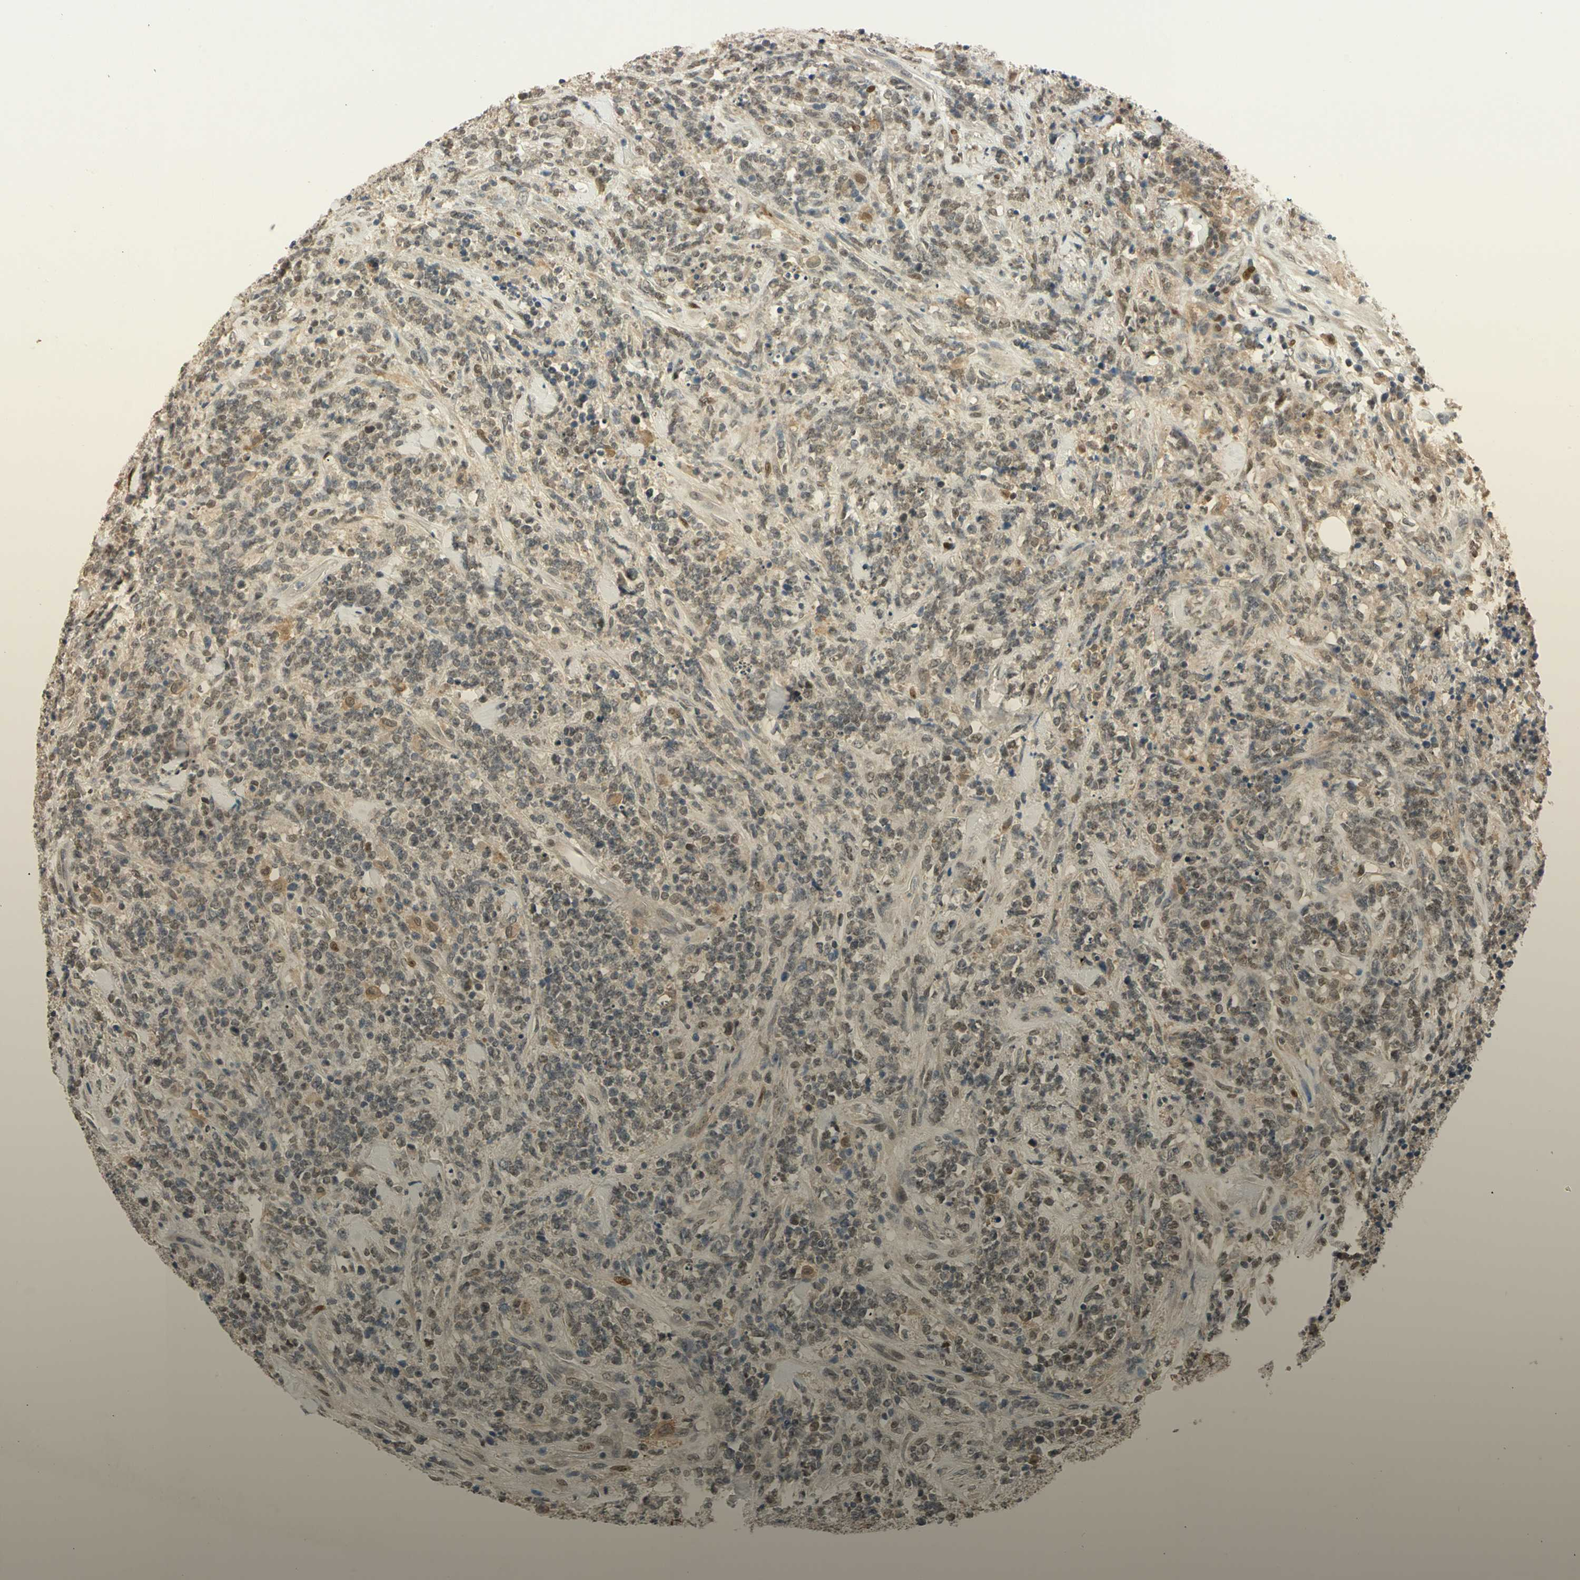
{"staining": {"intensity": "weak", "quantity": "25%-75%", "location": "nuclear"}, "tissue": "lymphoma", "cell_type": "Tumor cells", "image_type": "cancer", "snomed": [{"axis": "morphology", "description": "Malignant lymphoma, non-Hodgkin's type, High grade"}, {"axis": "topography", "description": "Soft tissue"}], "caption": "Tumor cells exhibit weak nuclear staining in about 25%-75% of cells in high-grade malignant lymphoma, non-Hodgkin's type.", "gene": "RIOX2", "patient": {"sex": "male", "age": 18}}